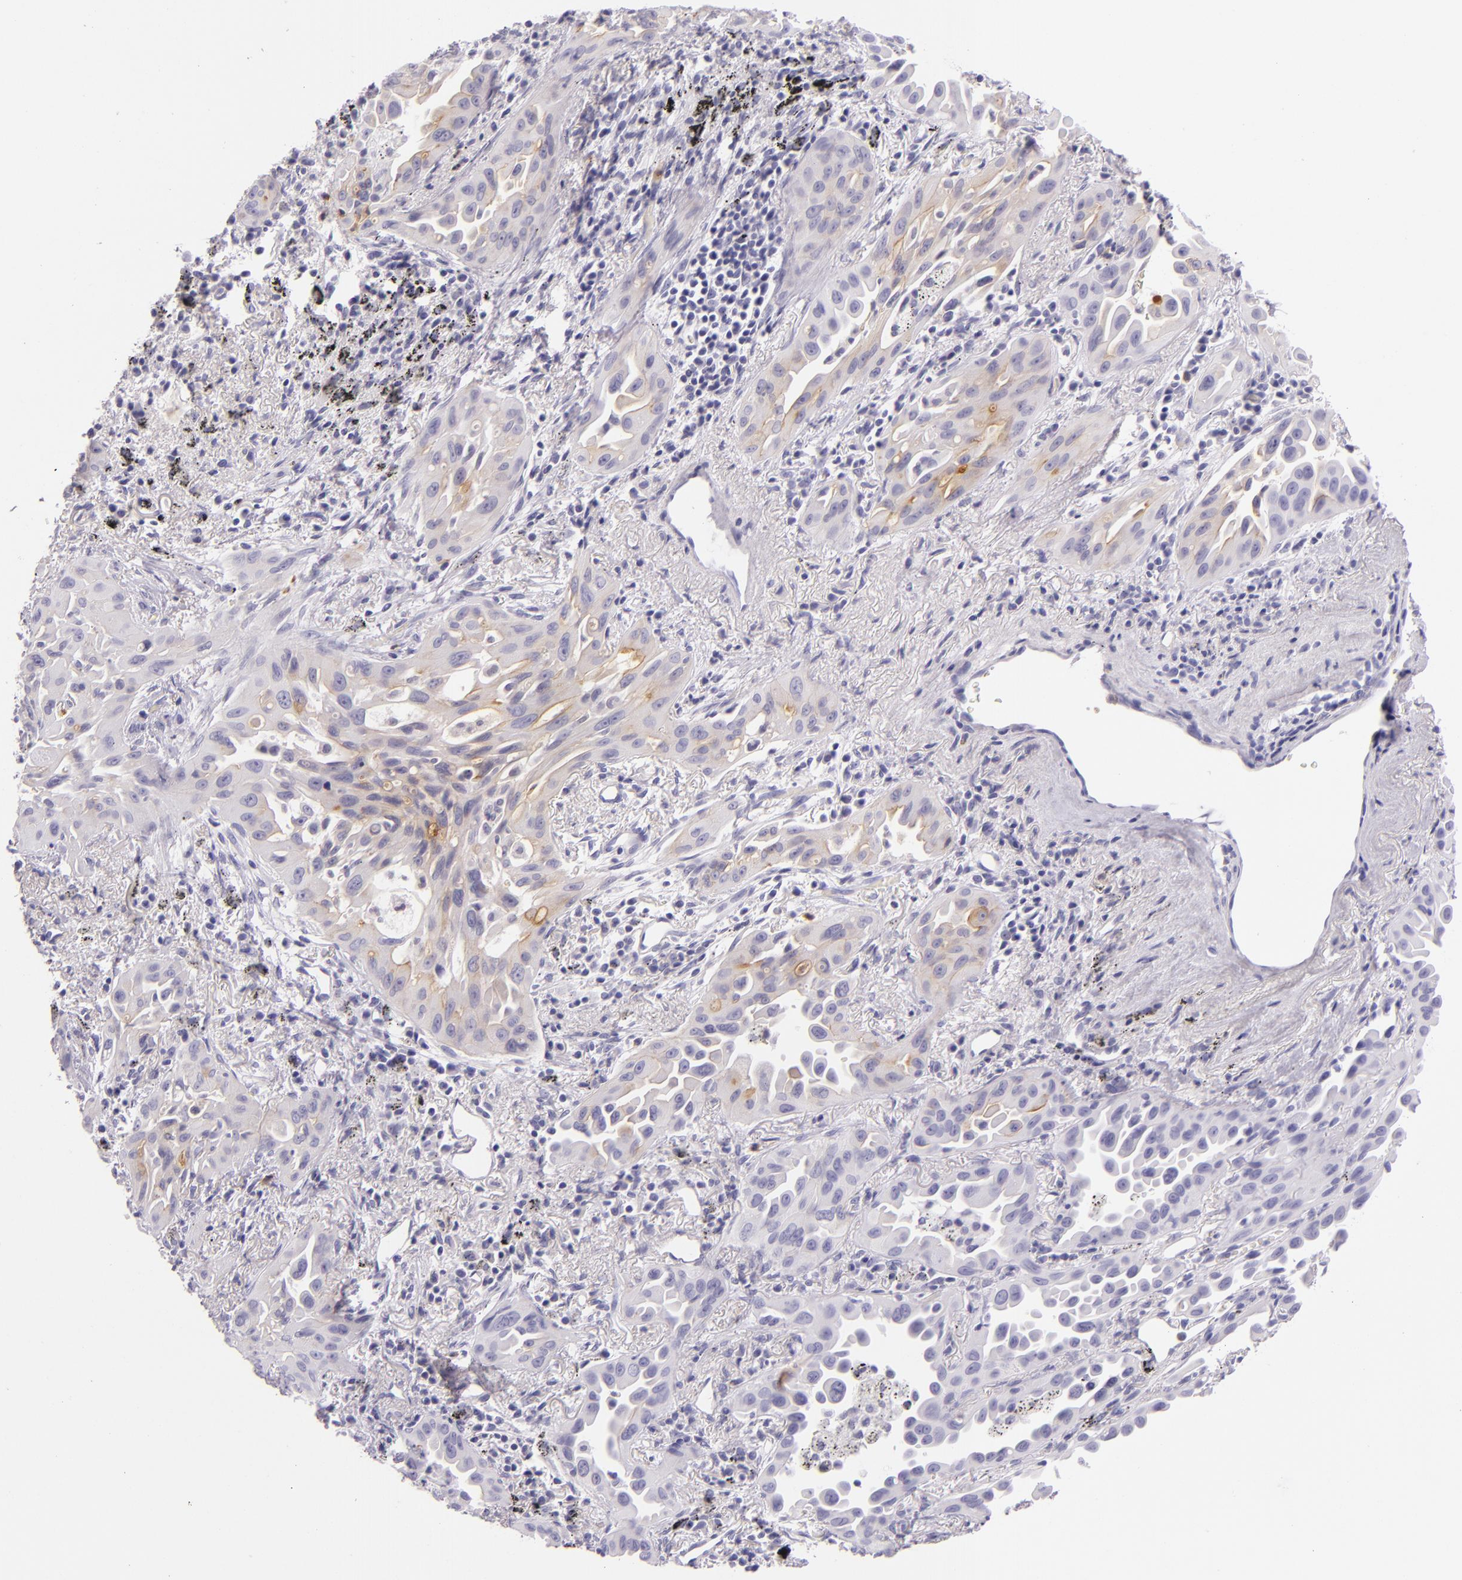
{"staining": {"intensity": "weak", "quantity": "<25%", "location": "cytoplasmic/membranous"}, "tissue": "lung cancer", "cell_type": "Tumor cells", "image_type": "cancer", "snomed": [{"axis": "morphology", "description": "Adenocarcinoma, NOS"}, {"axis": "topography", "description": "Lung"}], "caption": "The image reveals no significant staining in tumor cells of lung cancer (adenocarcinoma).", "gene": "CEACAM1", "patient": {"sex": "male", "age": 68}}